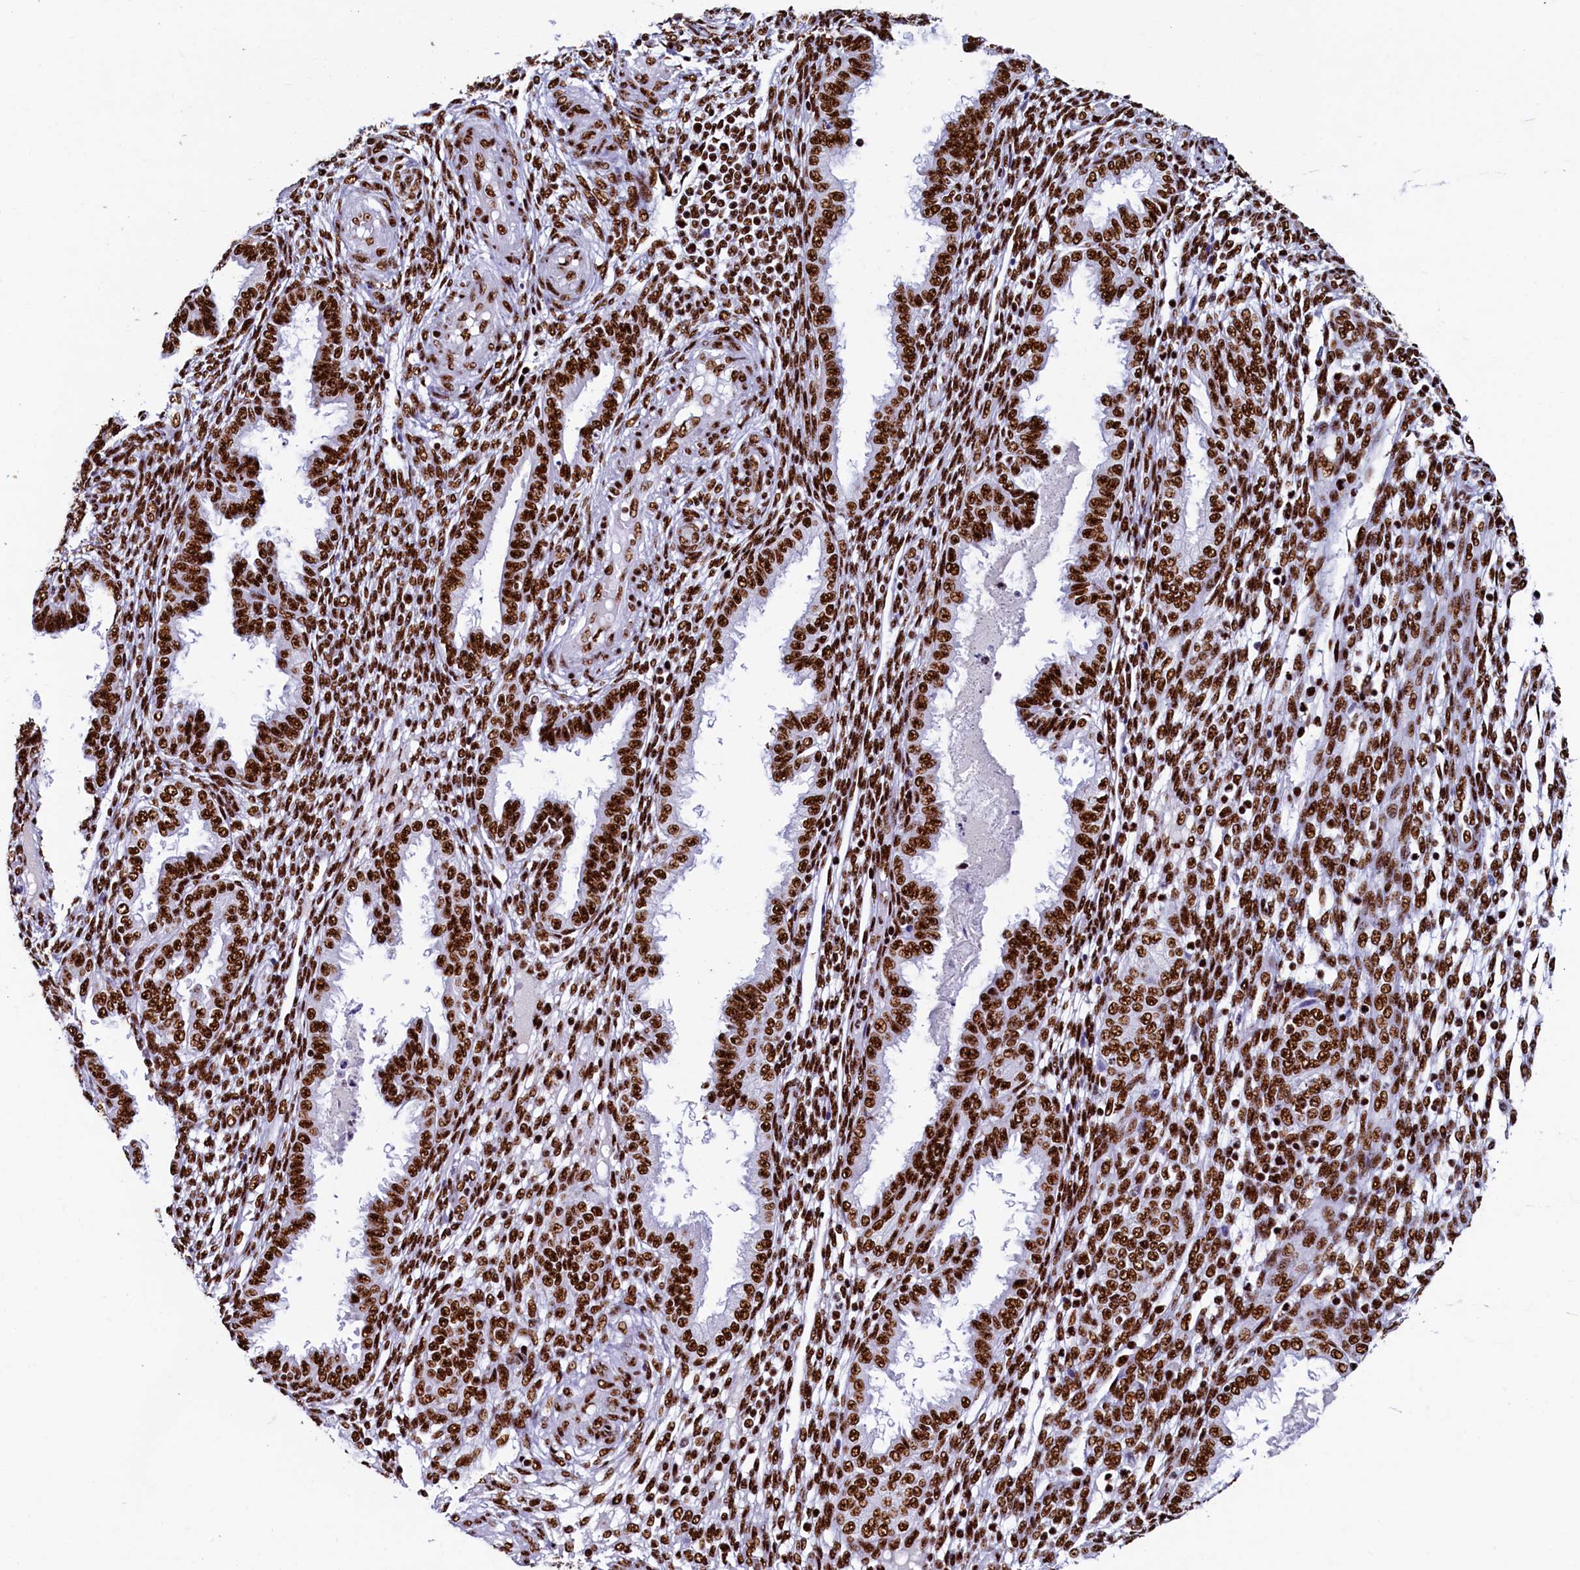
{"staining": {"intensity": "strong", "quantity": ">75%", "location": "nuclear"}, "tissue": "endometrium", "cell_type": "Cells in endometrial stroma", "image_type": "normal", "snomed": [{"axis": "morphology", "description": "Normal tissue, NOS"}, {"axis": "topography", "description": "Endometrium"}], "caption": "Endometrium stained for a protein displays strong nuclear positivity in cells in endometrial stroma. Nuclei are stained in blue.", "gene": "SRRM2", "patient": {"sex": "female", "age": 33}}